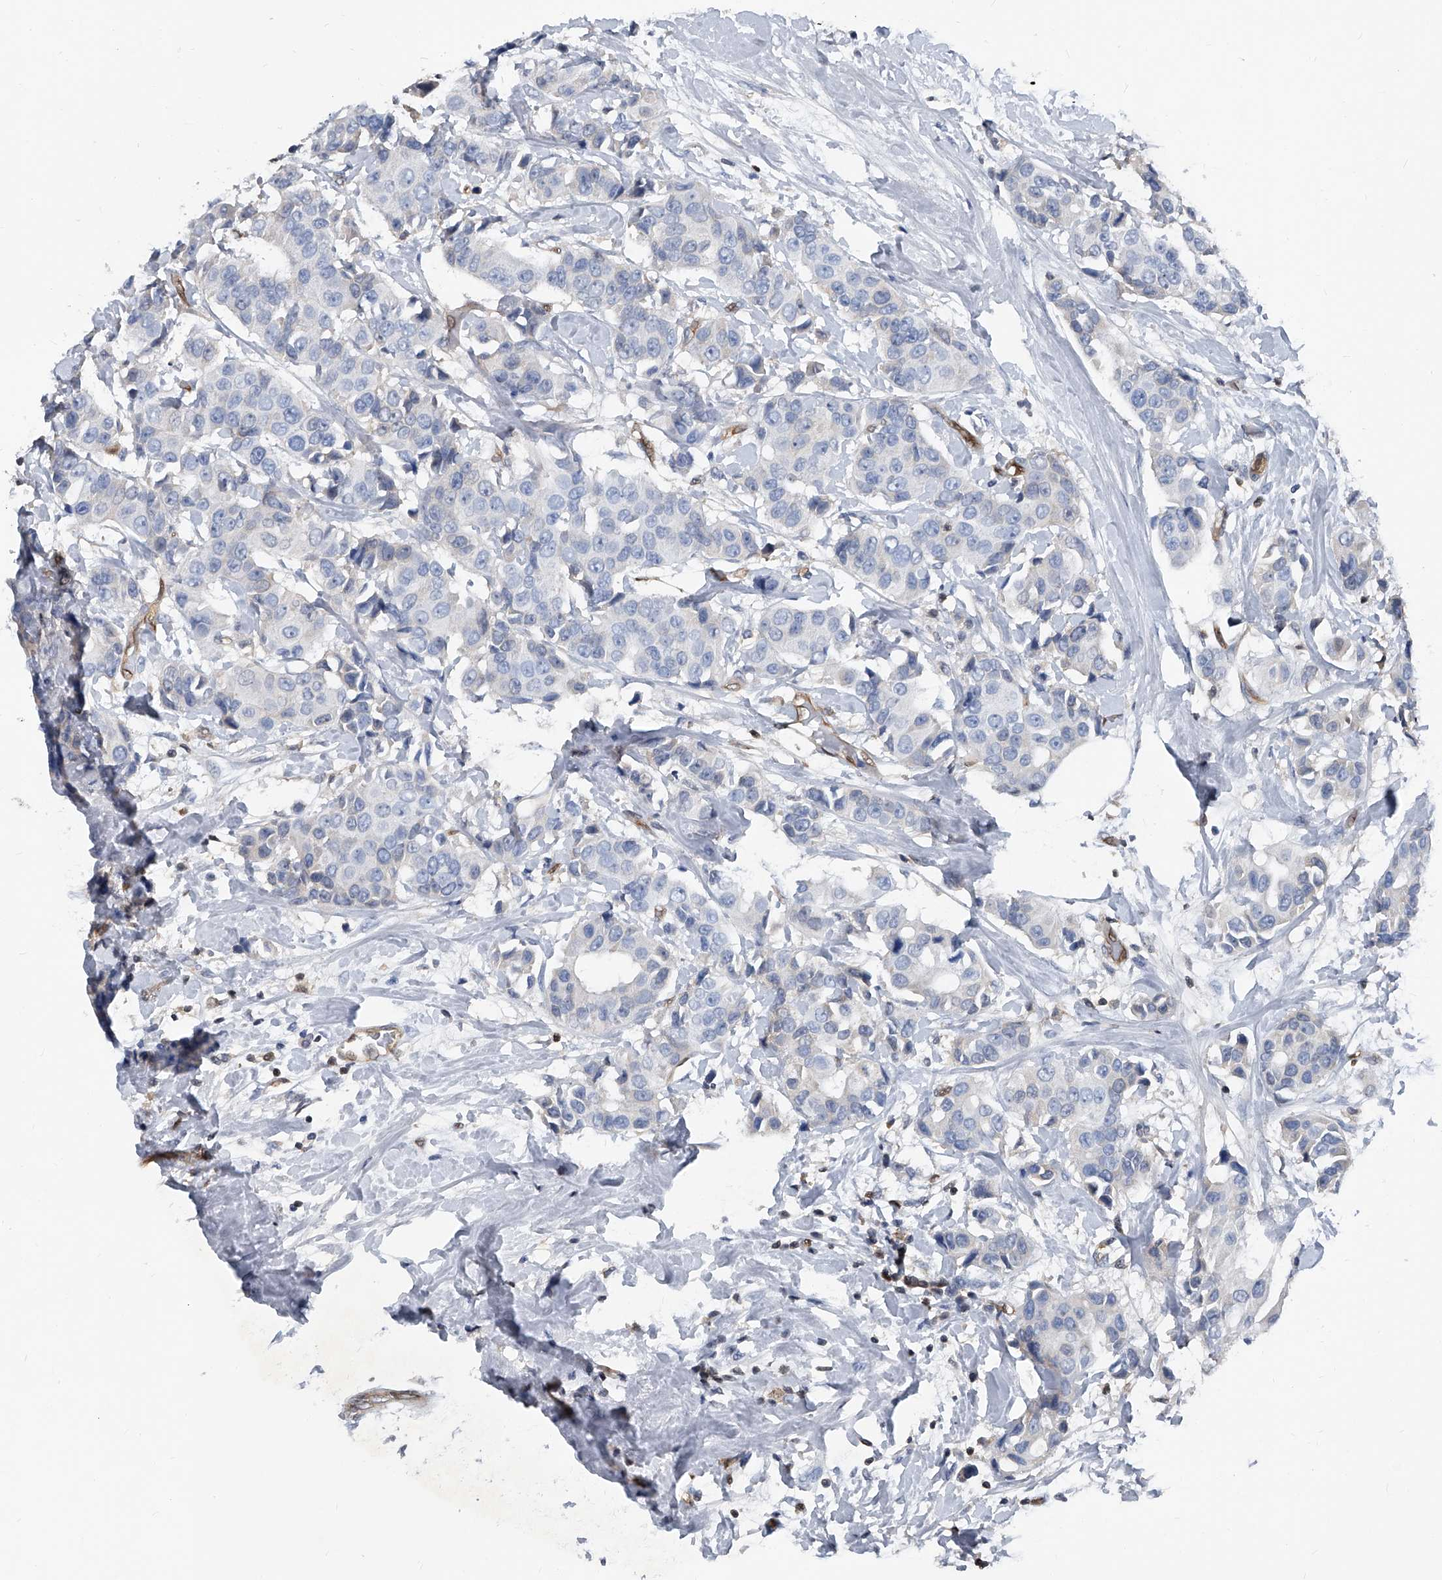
{"staining": {"intensity": "negative", "quantity": "none", "location": "none"}, "tissue": "breast cancer", "cell_type": "Tumor cells", "image_type": "cancer", "snomed": [{"axis": "morphology", "description": "Normal tissue, NOS"}, {"axis": "morphology", "description": "Duct carcinoma"}, {"axis": "topography", "description": "Breast"}], "caption": "IHC histopathology image of breast cancer stained for a protein (brown), which exhibits no positivity in tumor cells. (Stains: DAB immunohistochemistry (IHC) with hematoxylin counter stain, Microscopy: brightfield microscopy at high magnification).", "gene": "MAP2K6", "patient": {"sex": "female", "age": 39}}